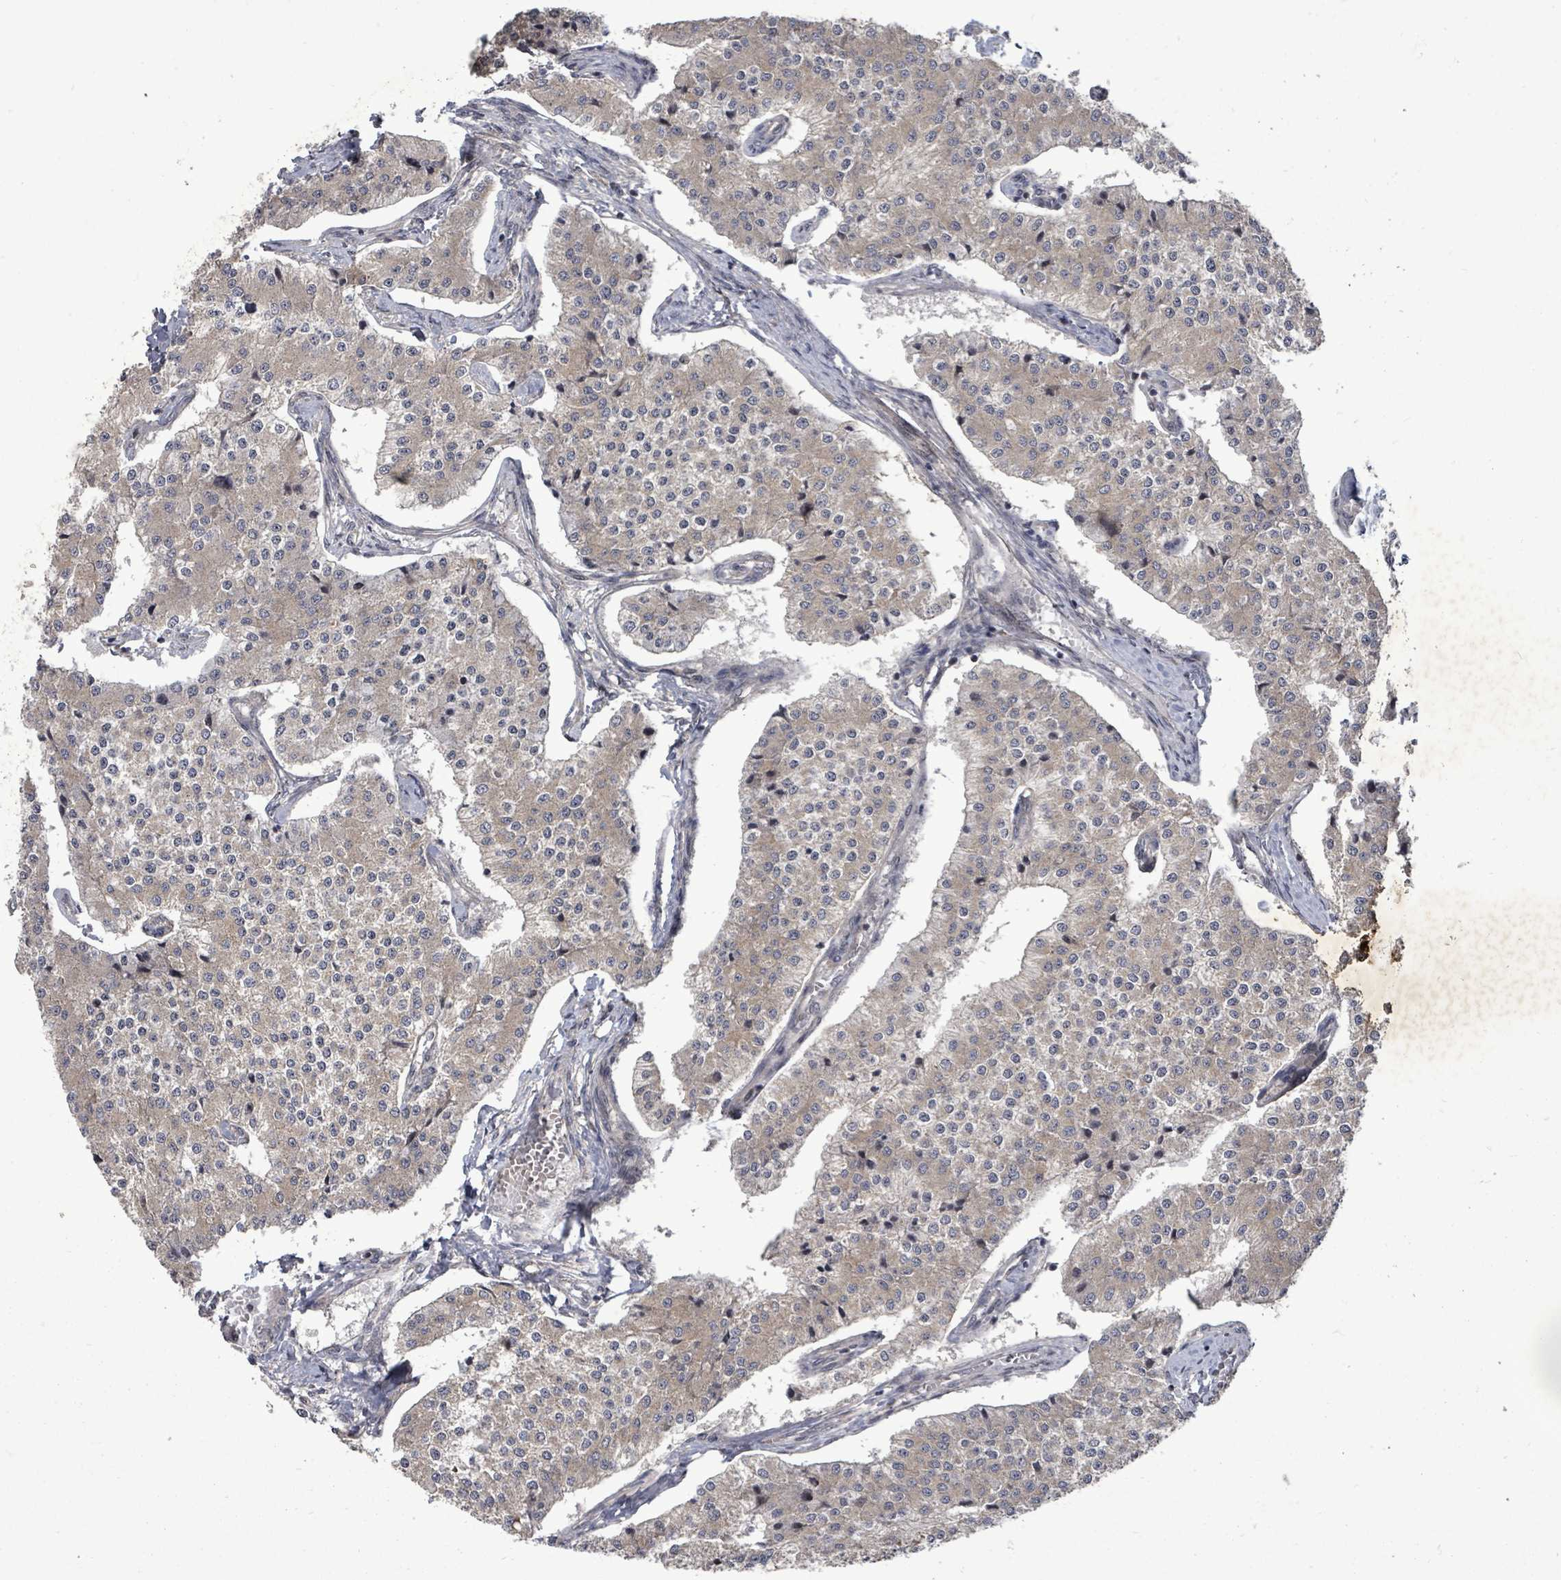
{"staining": {"intensity": "moderate", "quantity": ">75%", "location": "cytoplasmic/membranous"}, "tissue": "carcinoid", "cell_type": "Tumor cells", "image_type": "cancer", "snomed": [{"axis": "morphology", "description": "Carcinoid, malignant, NOS"}, {"axis": "topography", "description": "Colon"}], "caption": "Human carcinoid stained with a protein marker shows moderate staining in tumor cells.", "gene": "KRTAP27-1", "patient": {"sex": "female", "age": 52}}